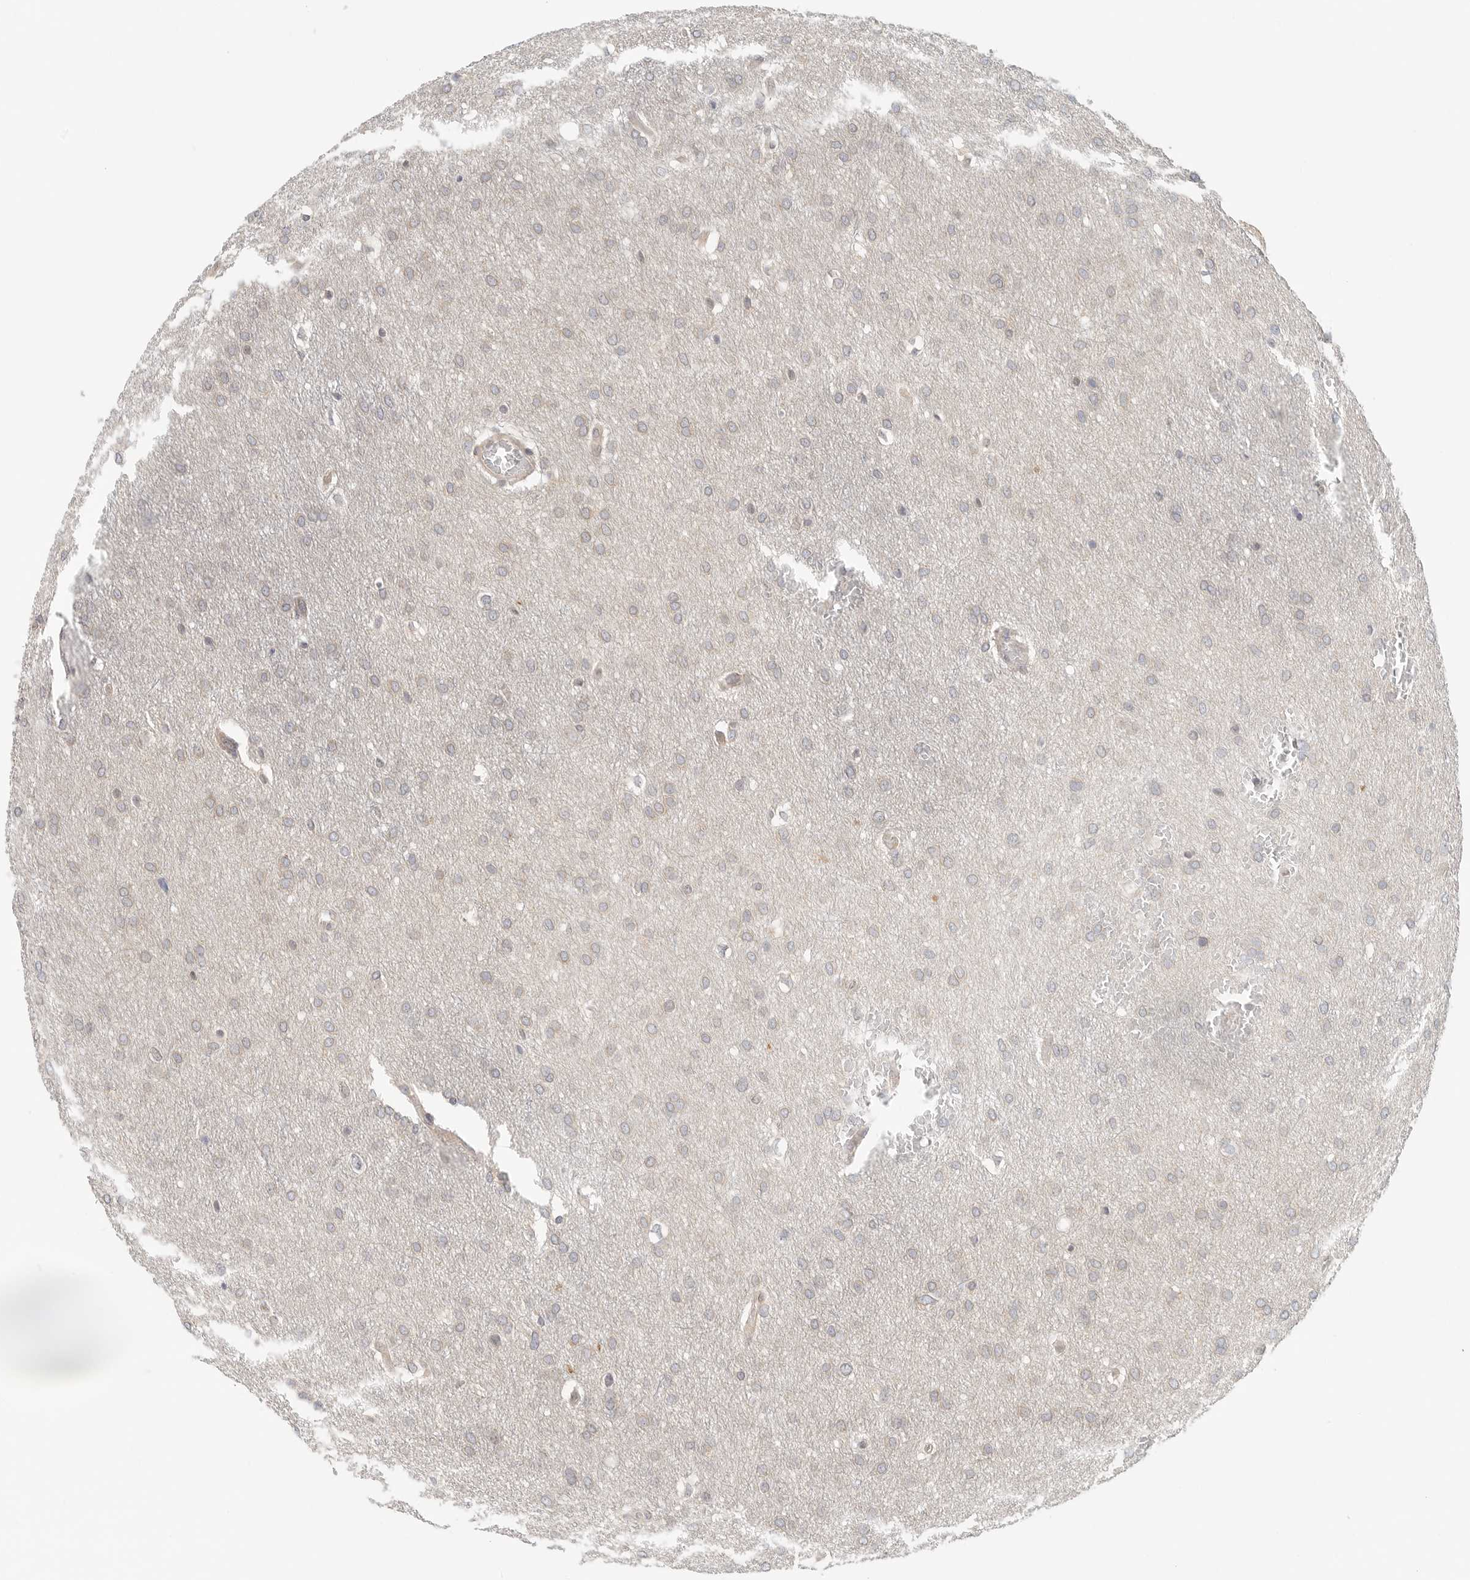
{"staining": {"intensity": "weak", "quantity": "<25%", "location": "cytoplasmic/membranous"}, "tissue": "glioma", "cell_type": "Tumor cells", "image_type": "cancer", "snomed": [{"axis": "morphology", "description": "Glioma, malignant, Low grade"}, {"axis": "topography", "description": "Brain"}], "caption": "Immunohistochemistry (IHC) of glioma demonstrates no positivity in tumor cells.", "gene": "HDAC6", "patient": {"sex": "female", "age": 37}}